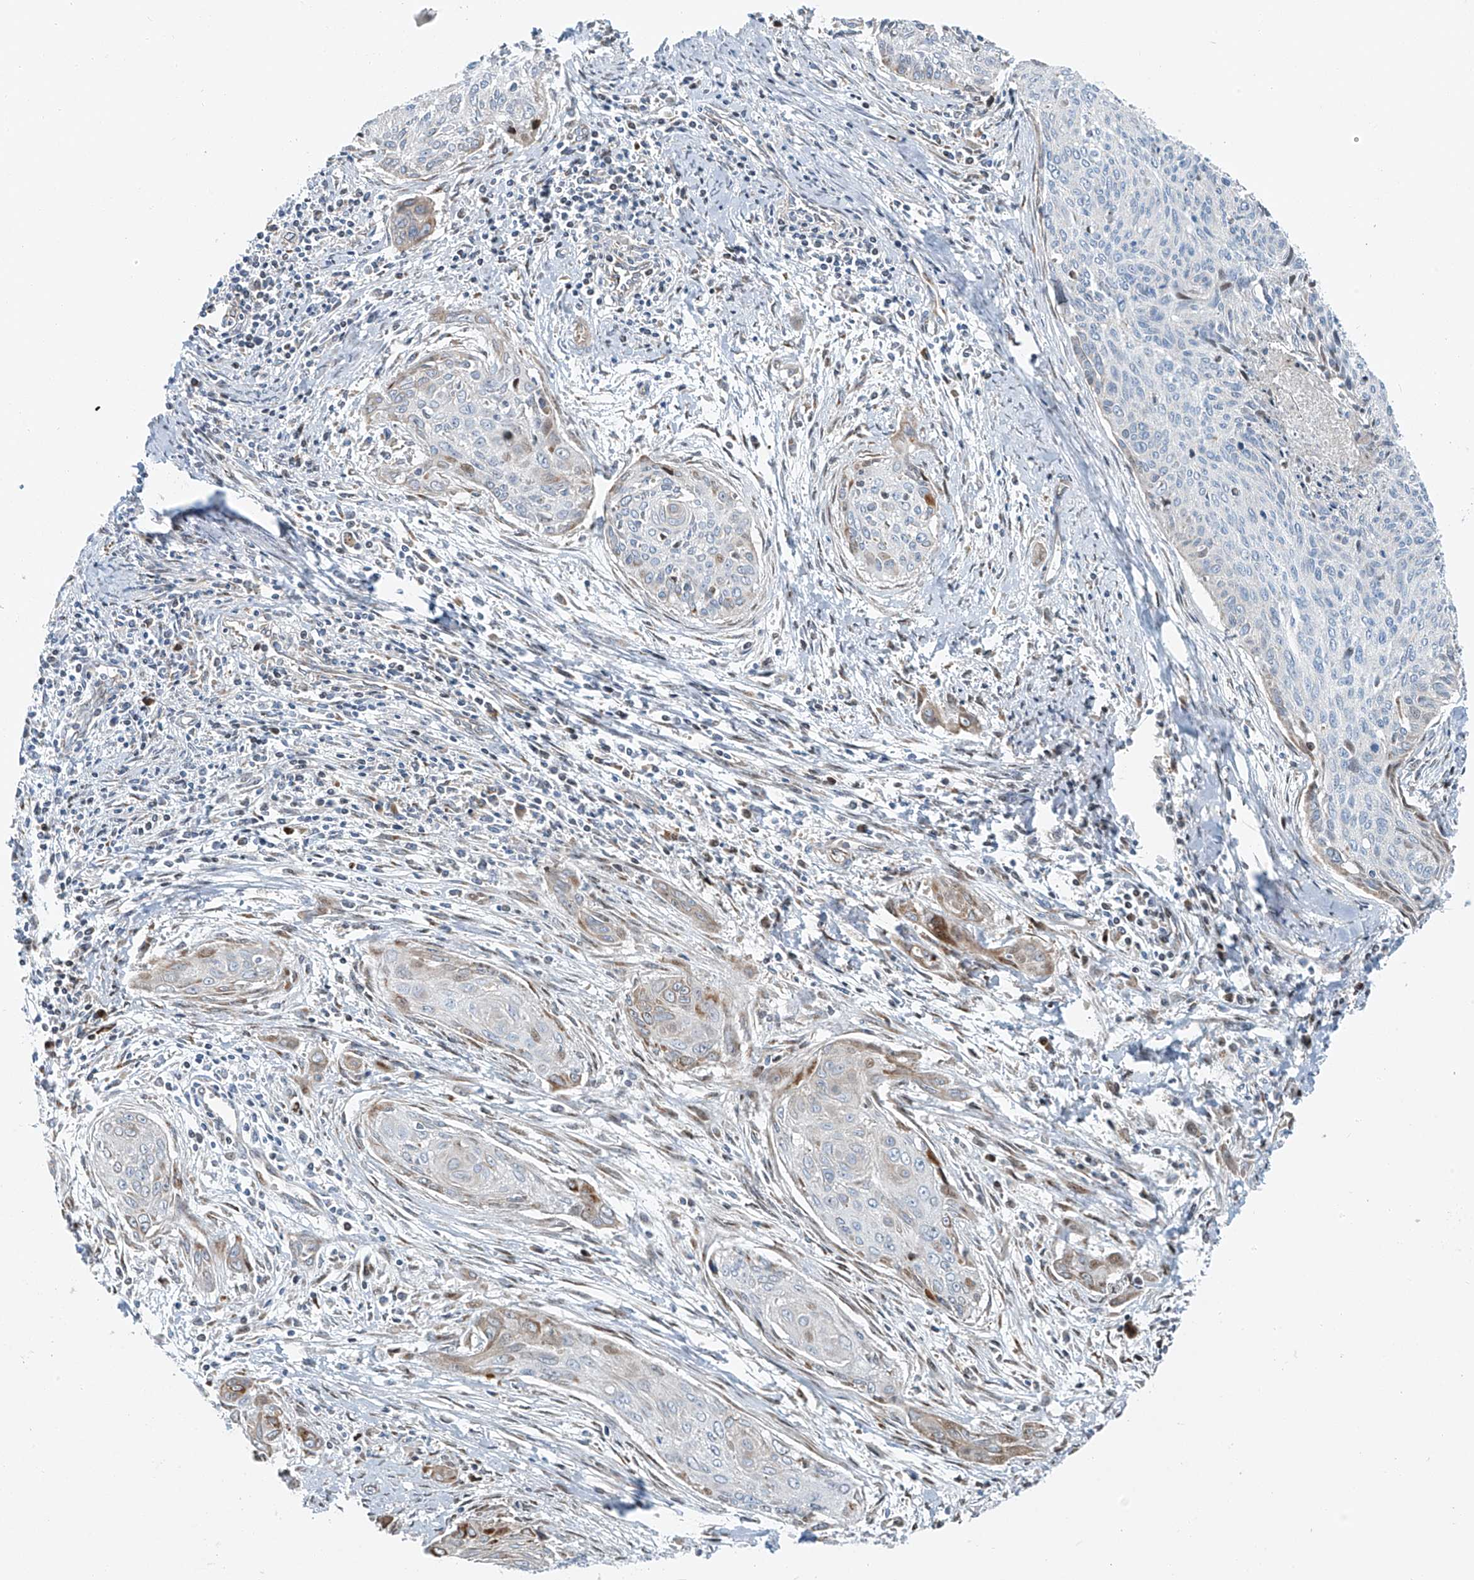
{"staining": {"intensity": "moderate", "quantity": "<25%", "location": "cytoplasmic/membranous"}, "tissue": "cervical cancer", "cell_type": "Tumor cells", "image_type": "cancer", "snomed": [{"axis": "morphology", "description": "Squamous cell carcinoma, NOS"}, {"axis": "topography", "description": "Cervix"}], "caption": "A high-resolution photomicrograph shows IHC staining of cervical squamous cell carcinoma, which shows moderate cytoplasmic/membranous staining in approximately <25% of tumor cells.", "gene": "HIC2", "patient": {"sex": "female", "age": 55}}